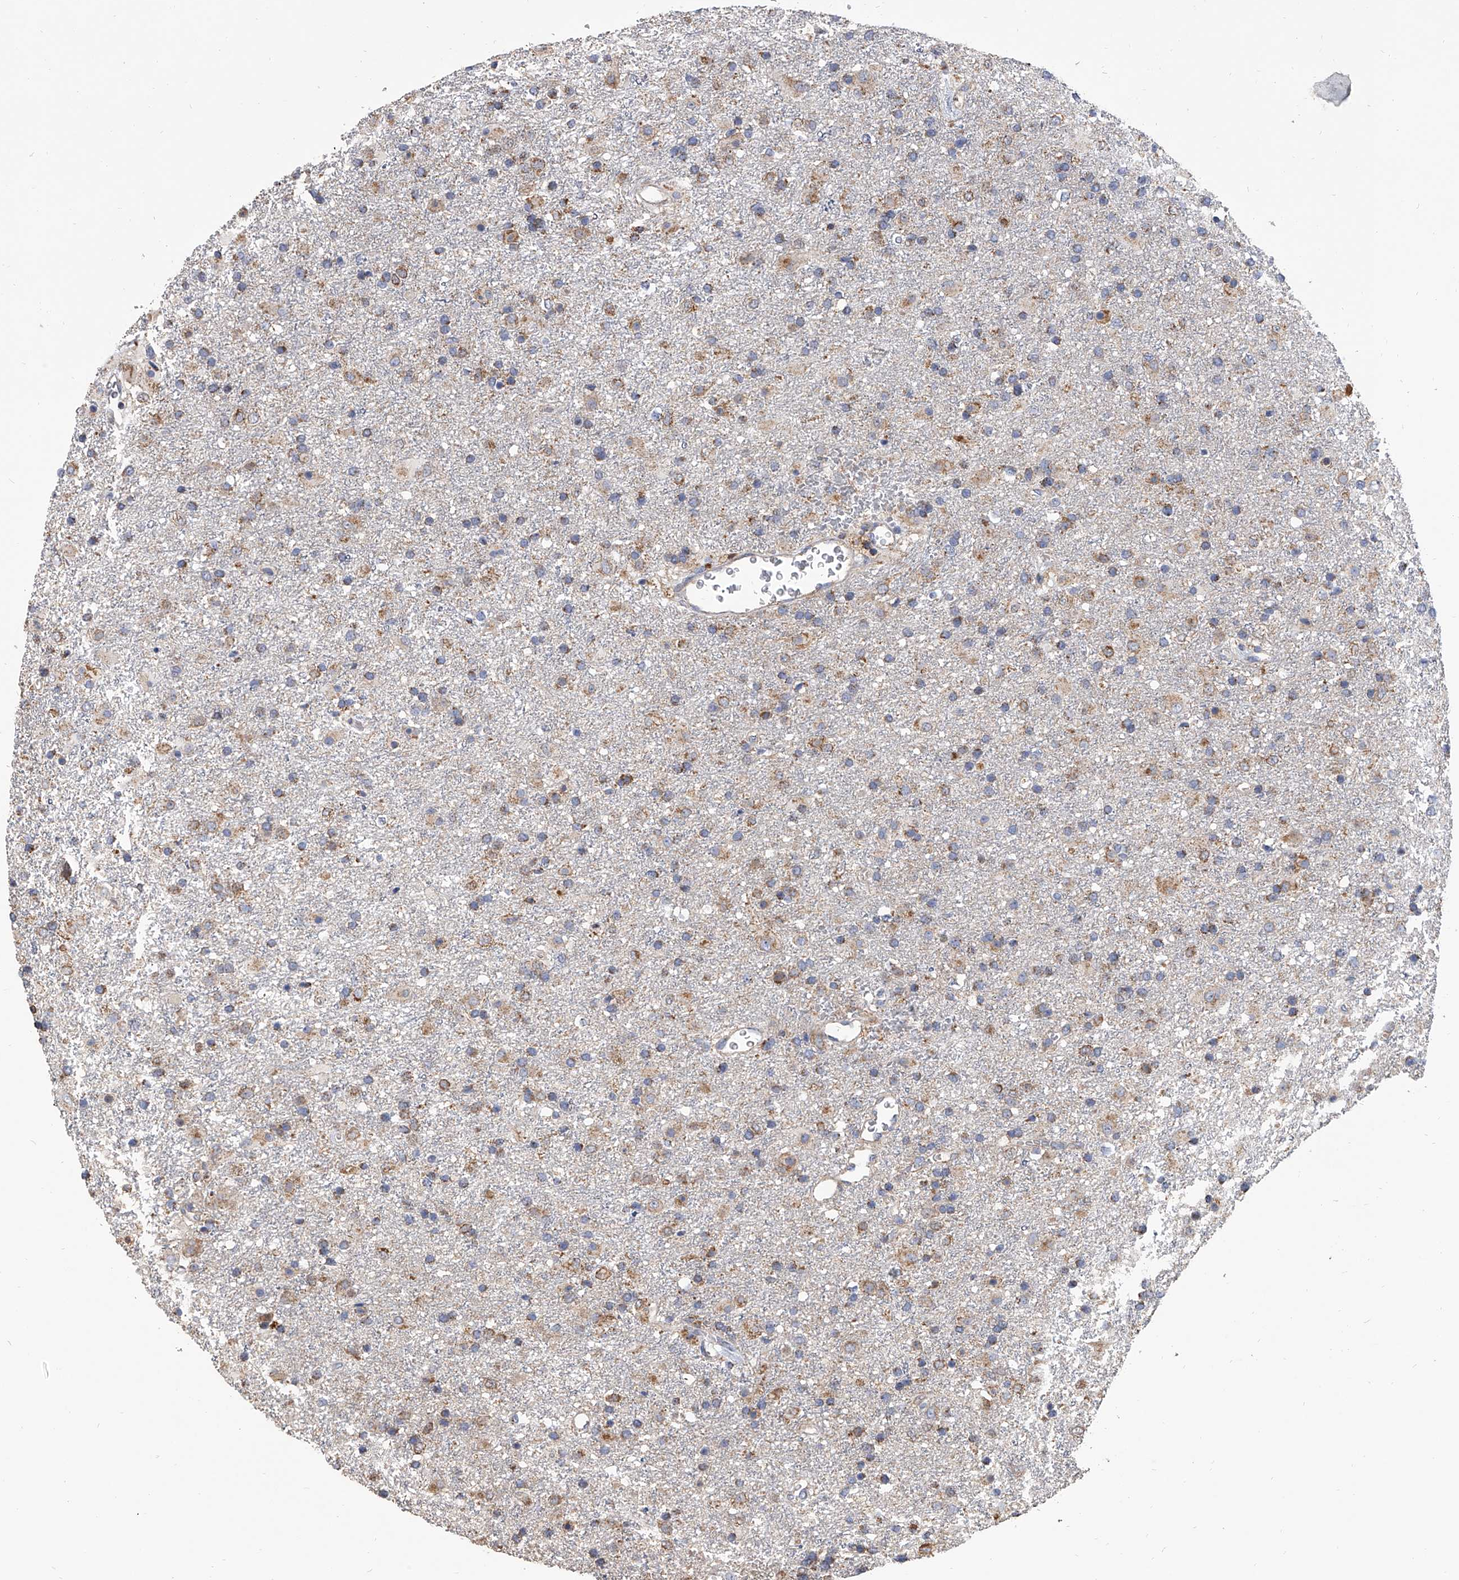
{"staining": {"intensity": "moderate", "quantity": "25%-75%", "location": "cytoplasmic/membranous"}, "tissue": "glioma", "cell_type": "Tumor cells", "image_type": "cancer", "snomed": [{"axis": "morphology", "description": "Glioma, malignant, Low grade"}, {"axis": "topography", "description": "Brain"}], "caption": "High-magnification brightfield microscopy of malignant glioma (low-grade) stained with DAB (brown) and counterstained with hematoxylin (blue). tumor cells exhibit moderate cytoplasmic/membranous positivity is identified in approximately25%-75% of cells.", "gene": "MRPL28", "patient": {"sex": "male", "age": 65}}